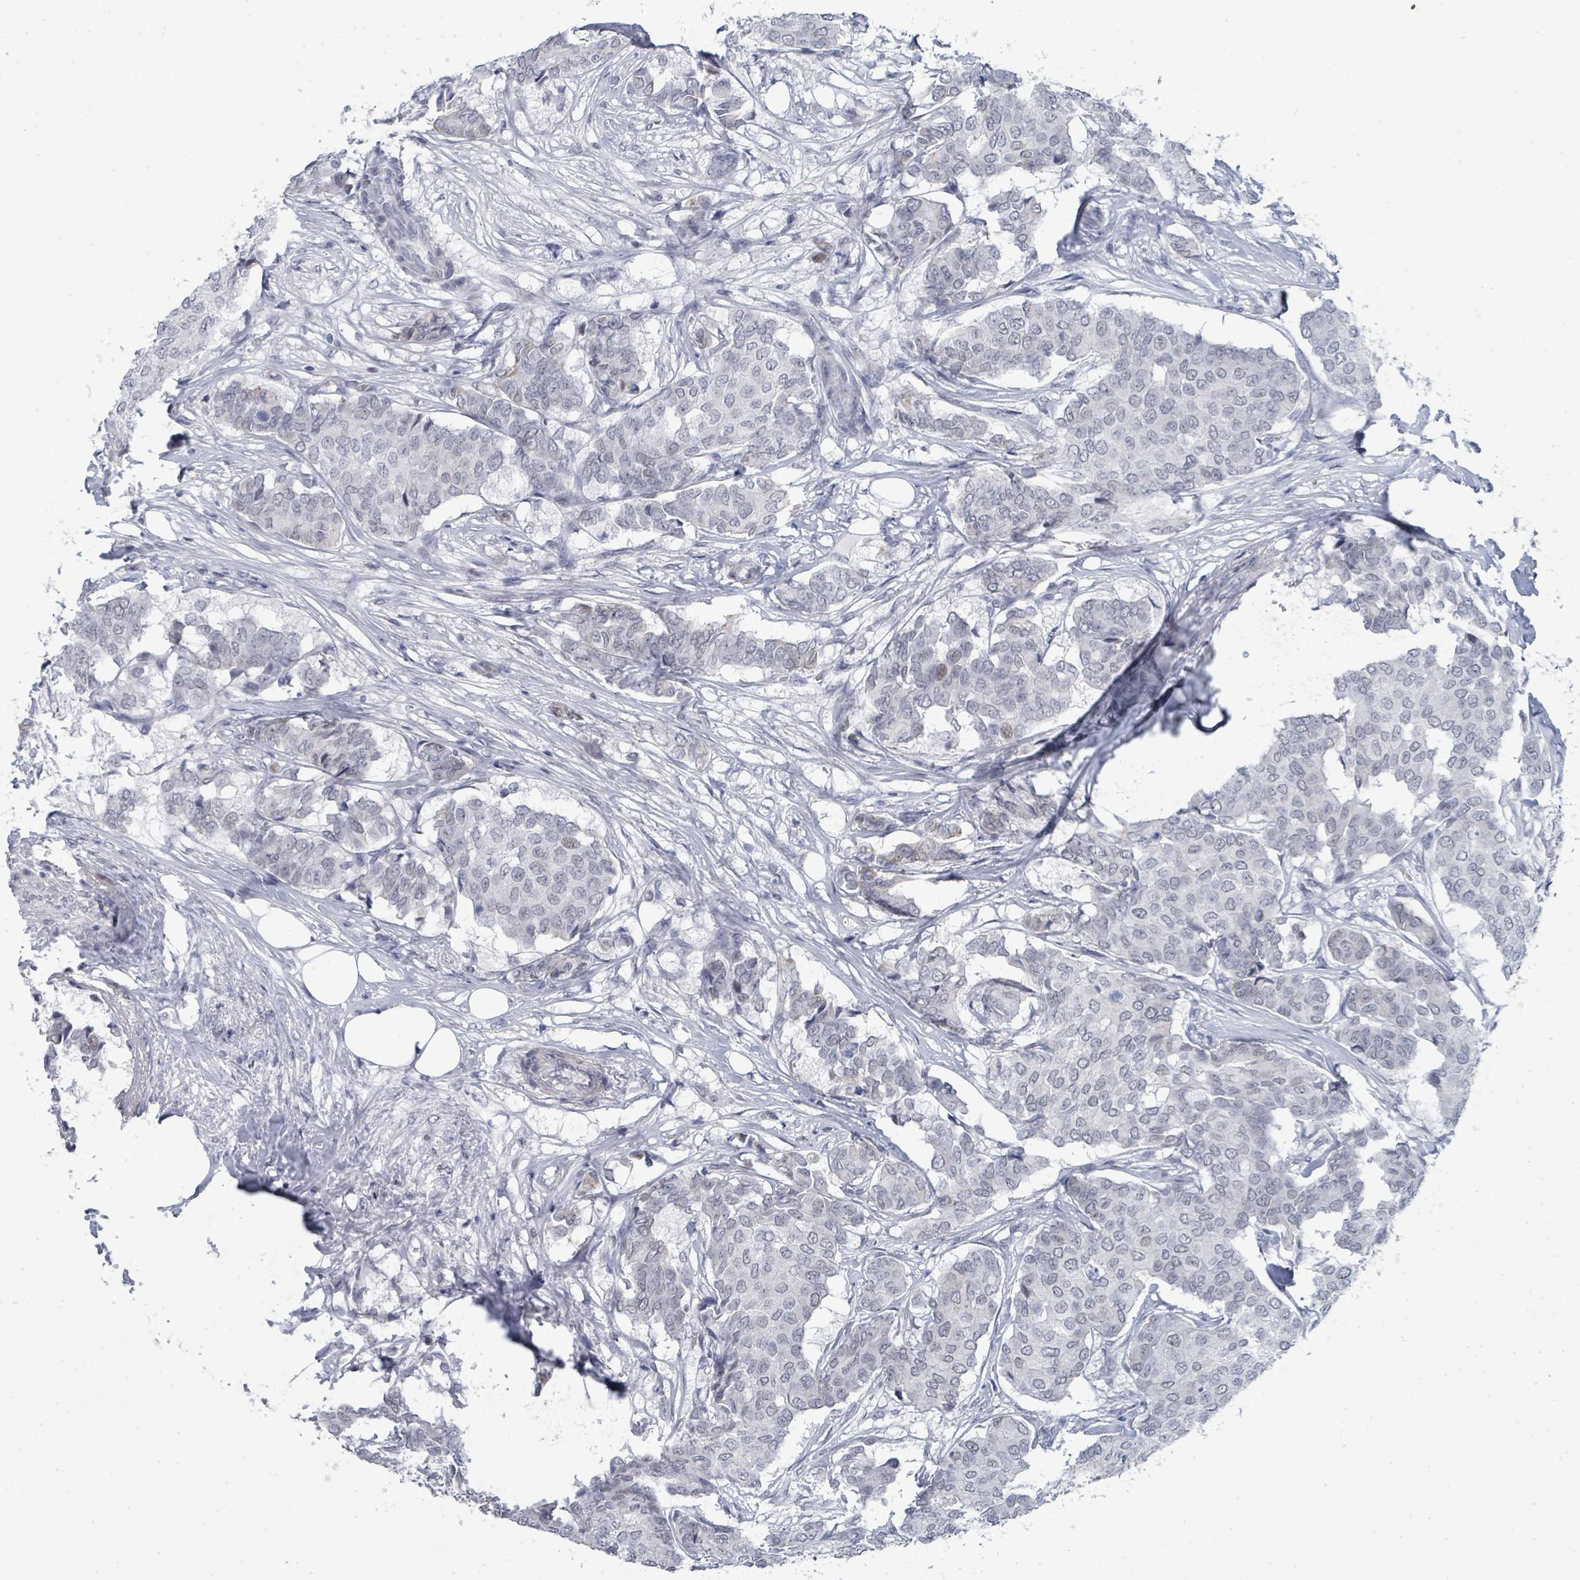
{"staining": {"intensity": "negative", "quantity": "none", "location": "none"}, "tissue": "breast cancer", "cell_type": "Tumor cells", "image_type": "cancer", "snomed": [{"axis": "morphology", "description": "Duct carcinoma"}, {"axis": "topography", "description": "Breast"}], "caption": "A high-resolution histopathology image shows immunohistochemistry staining of breast cancer, which reveals no significant positivity in tumor cells. (DAB (3,3'-diaminobenzidine) immunohistochemistry with hematoxylin counter stain).", "gene": "CT45A5", "patient": {"sex": "female", "age": 75}}